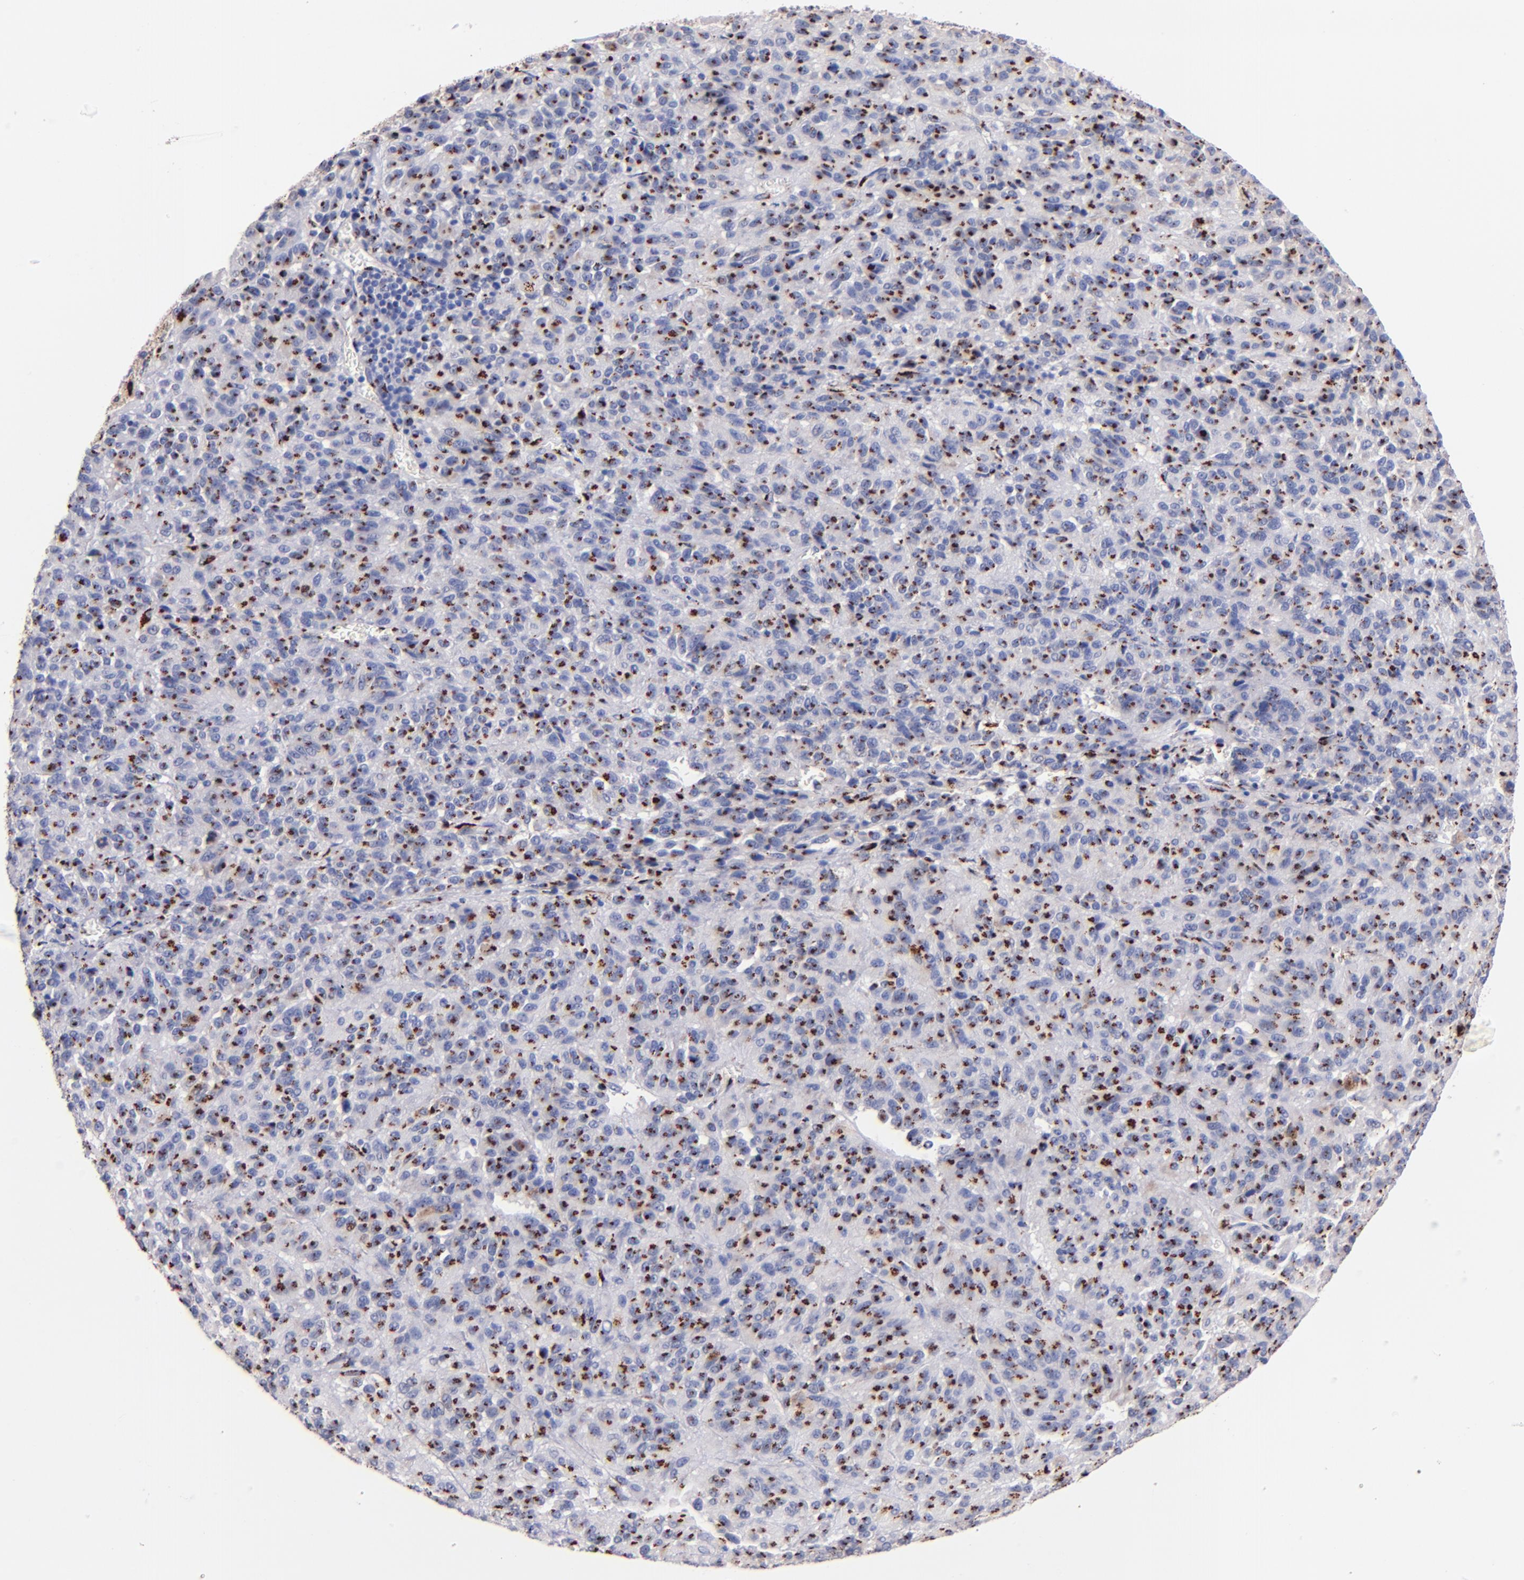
{"staining": {"intensity": "strong", "quantity": "25%-75%", "location": "cytoplasmic/membranous"}, "tissue": "melanoma", "cell_type": "Tumor cells", "image_type": "cancer", "snomed": [{"axis": "morphology", "description": "Malignant melanoma, Metastatic site"}, {"axis": "topography", "description": "Lung"}], "caption": "This photomicrograph shows melanoma stained with immunohistochemistry (IHC) to label a protein in brown. The cytoplasmic/membranous of tumor cells show strong positivity for the protein. Nuclei are counter-stained blue.", "gene": "GOLIM4", "patient": {"sex": "male", "age": 64}}